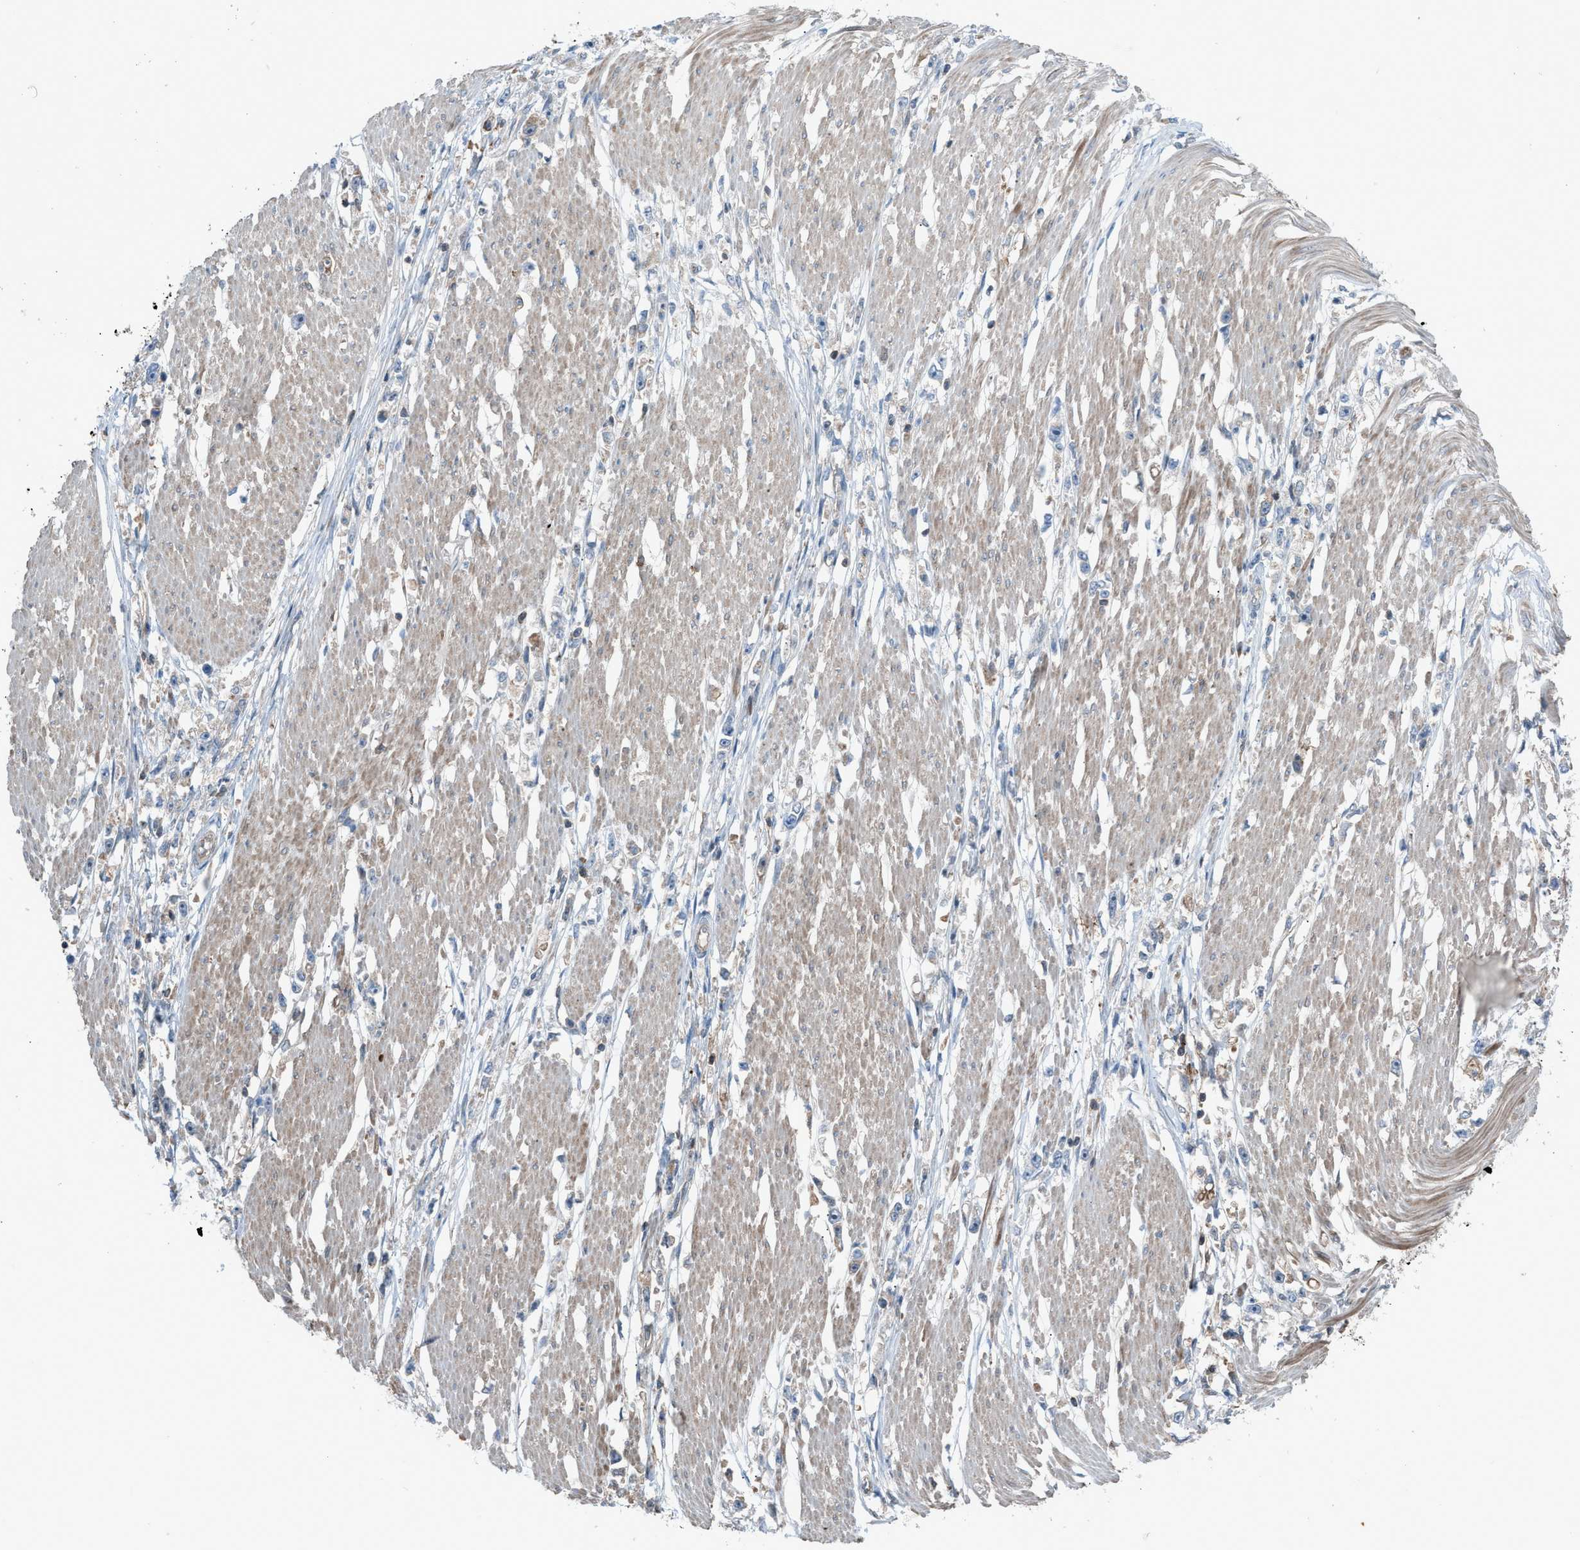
{"staining": {"intensity": "moderate", "quantity": "<25%", "location": "cytoplasmic/membranous"}, "tissue": "stomach cancer", "cell_type": "Tumor cells", "image_type": "cancer", "snomed": [{"axis": "morphology", "description": "Adenocarcinoma, NOS"}, {"axis": "topography", "description": "Stomach"}], "caption": "Immunohistochemical staining of human stomach cancer (adenocarcinoma) demonstrates moderate cytoplasmic/membranous protein positivity in about <25% of tumor cells.", "gene": "DYRK1A", "patient": {"sex": "female", "age": 59}}